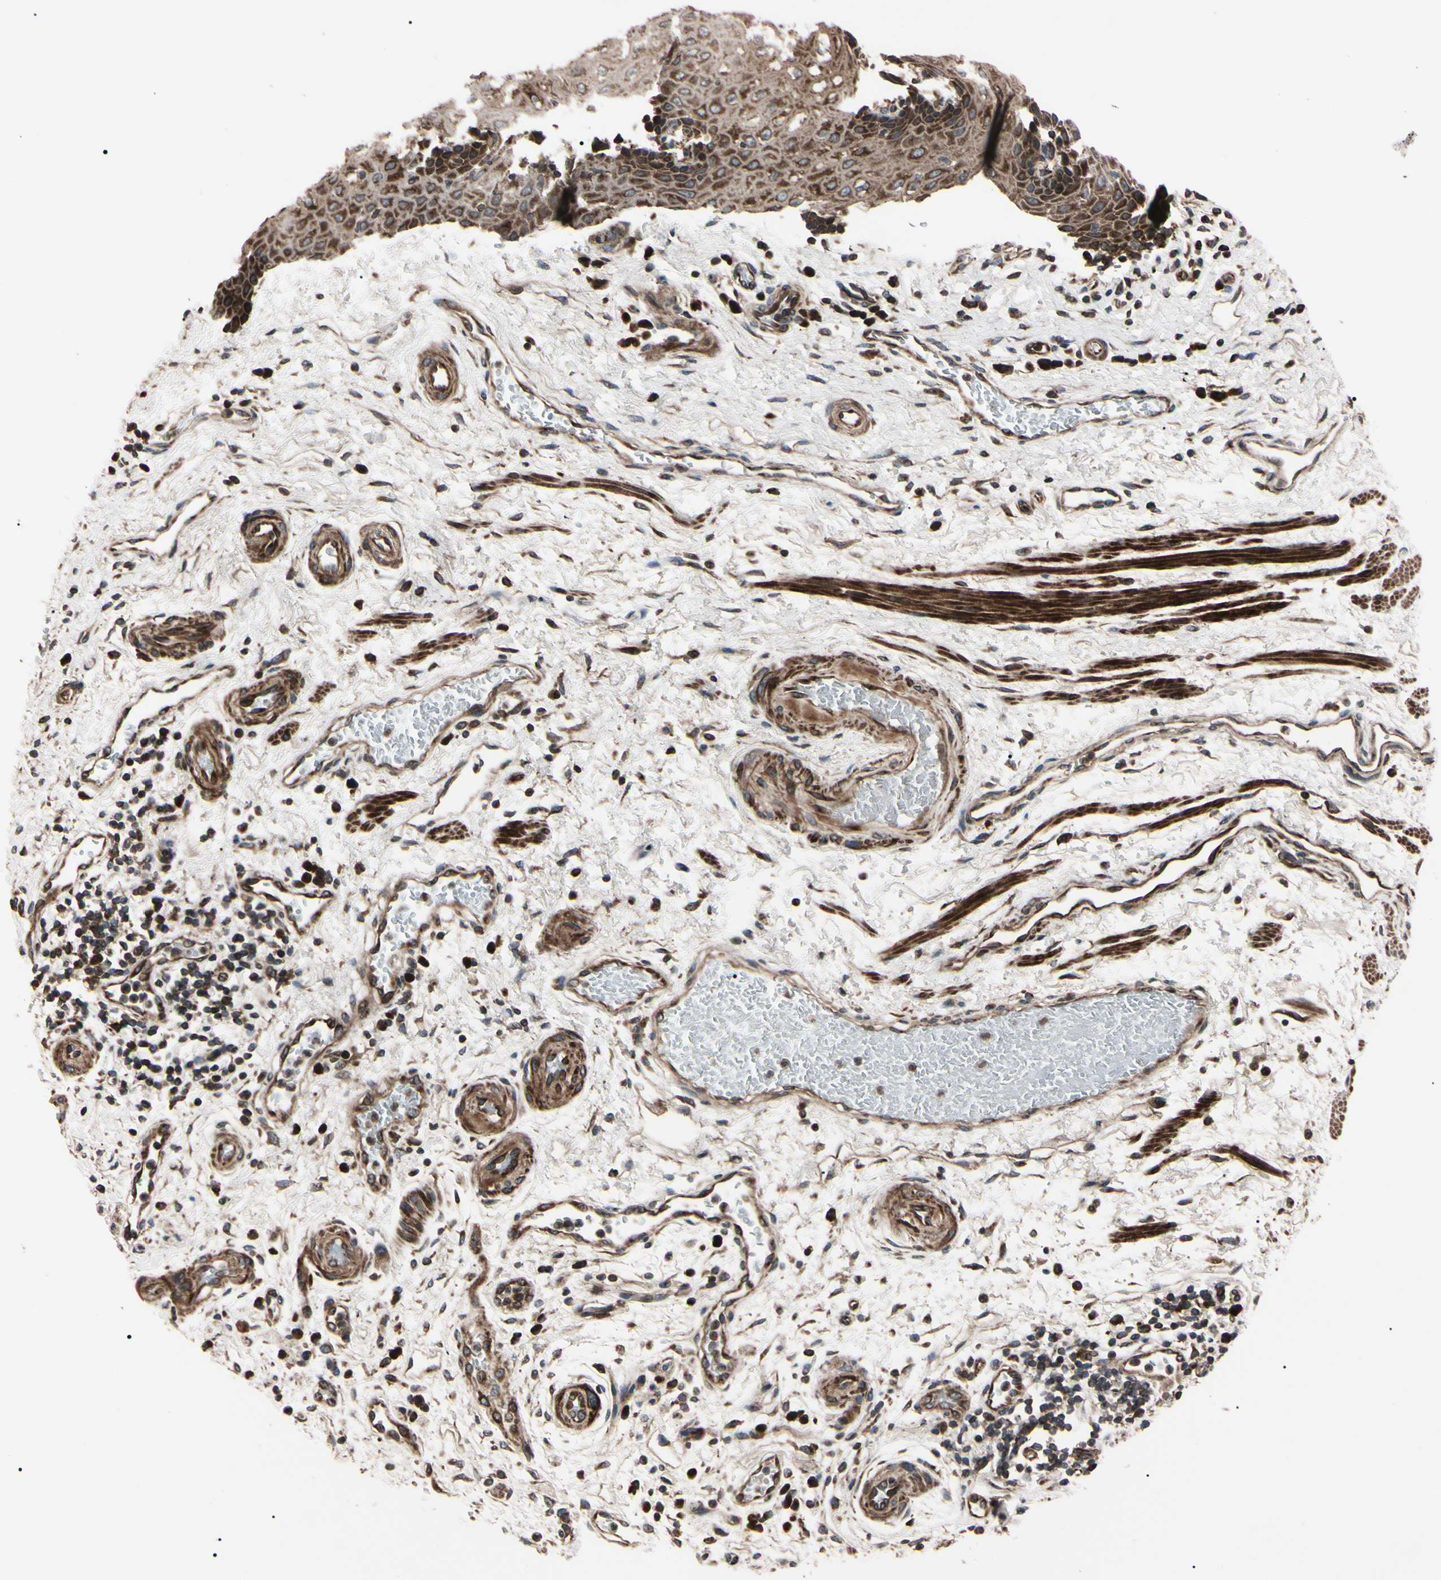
{"staining": {"intensity": "strong", "quantity": ">75%", "location": "cytoplasmic/membranous"}, "tissue": "esophagus", "cell_type": "Squamous epithelial cells", "image_type": "normal", "snomed": [{"axis": "morphology", "description": "Normal tissue, NOS"}, {"axis": "topography", "description": "Esophagus"}], "caption": "A high amount of strong cytoplasmic/membranous expression is present in about >75% of squamous epithelial cells in unremarkable esophagus. The staining was performed using DAB to visualize the protein expression in brown, while the nuclei were stained in blue with hematoxylin (Magnification: 20x).", "gene": "GUCY1B1", "patient": {"sex": "male", "age": 54}}